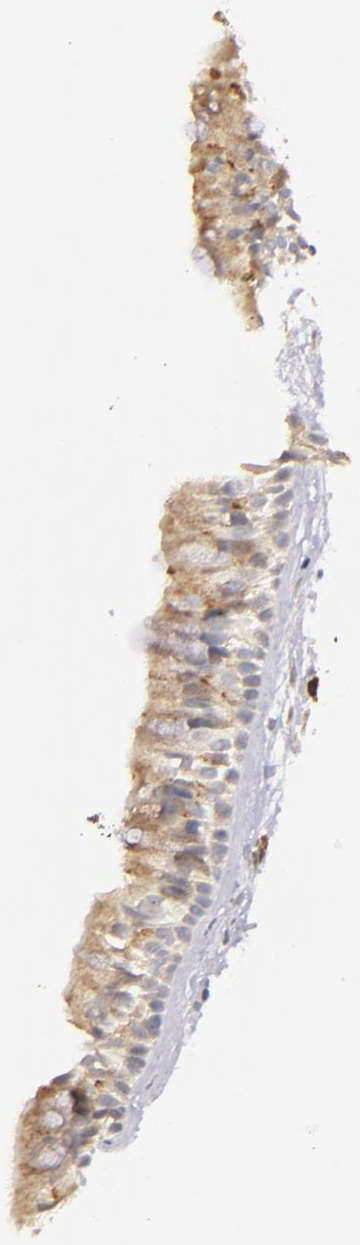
{"staining": {"intensity": "weak", "quantity": "25%-75%", "location": "cytoplasmic/membranous"}, "tissue": "nasopharynx", "cell_type": "Respiratory epithelial cells", "image_type": "normal", "snomed": [{"axis": "morphology", "description": "Normal tissue, NOS"}, {"axis": "topography", "description": "Nasopharynx"}], "caption": "Protein expression by IHC reveals weak cytoplasmic/membranous expression in about 25%-75% of respiratory epithelial cells in normal nasopharynx. (IHC, brightfield microscopy, high magnification).", "gene": "SYTL4", "patient": {"sex": "male", "age": 13}}